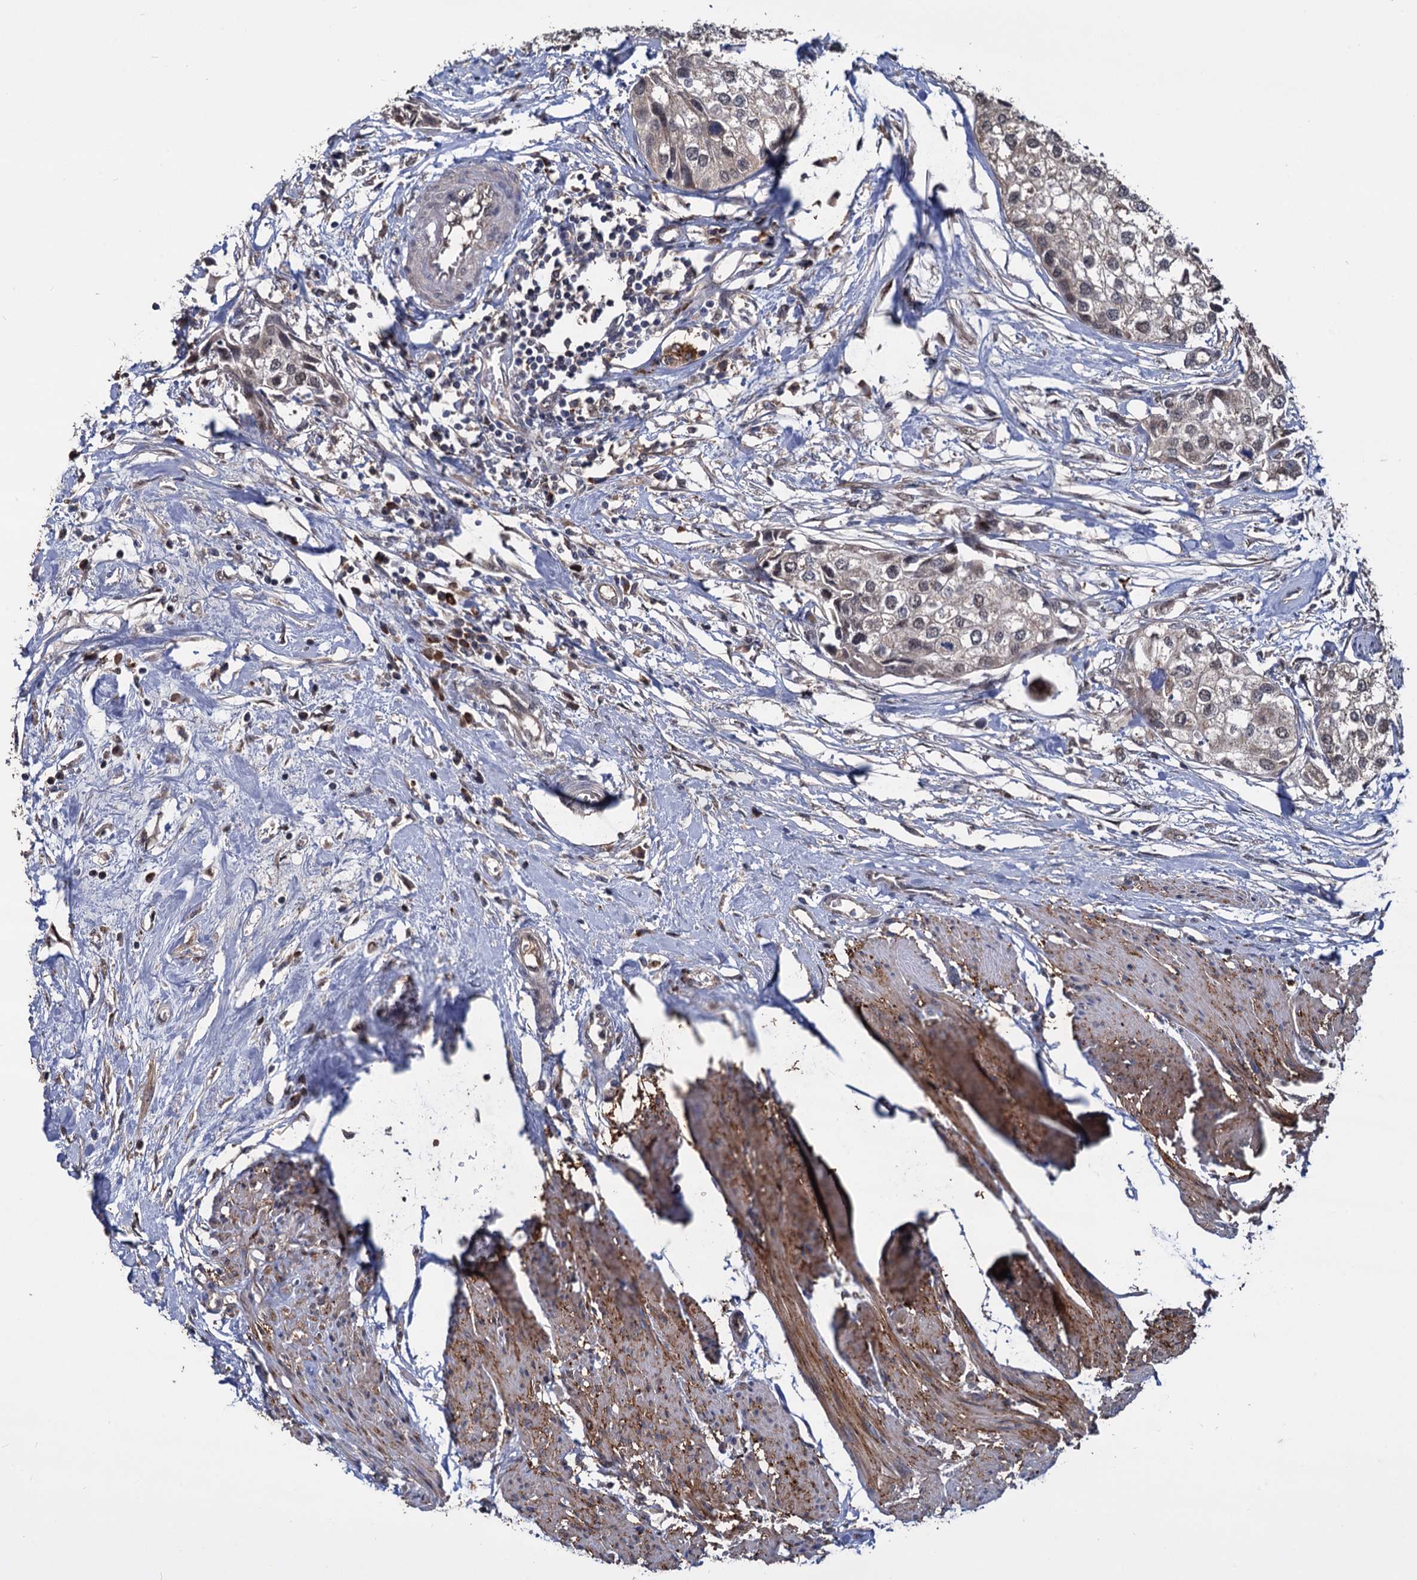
{"staining": {"intensity": "weak", "quantity": "25%-75%", "location": "nuclear"}, "tissue": "urothelial cancer", "cell_type": "Tumor cells", "image_type": "cancer", "snomed": [{"axis": "morphology", "description": "Urothelial carcinoma, High grade"}, {"axis": "topography", "description": "Urinary bladder"}], "caption": "Immunohistochemical staining of urothelial cancer reveals low levels of weak nuclear protein positivity in approximately 25%-75% of tumor cells. (brown staining indicates protein expression, while blue staining denotes nuclei).", "gene": "PSMD4", "patient": {"sex": "male", "age": 64}}